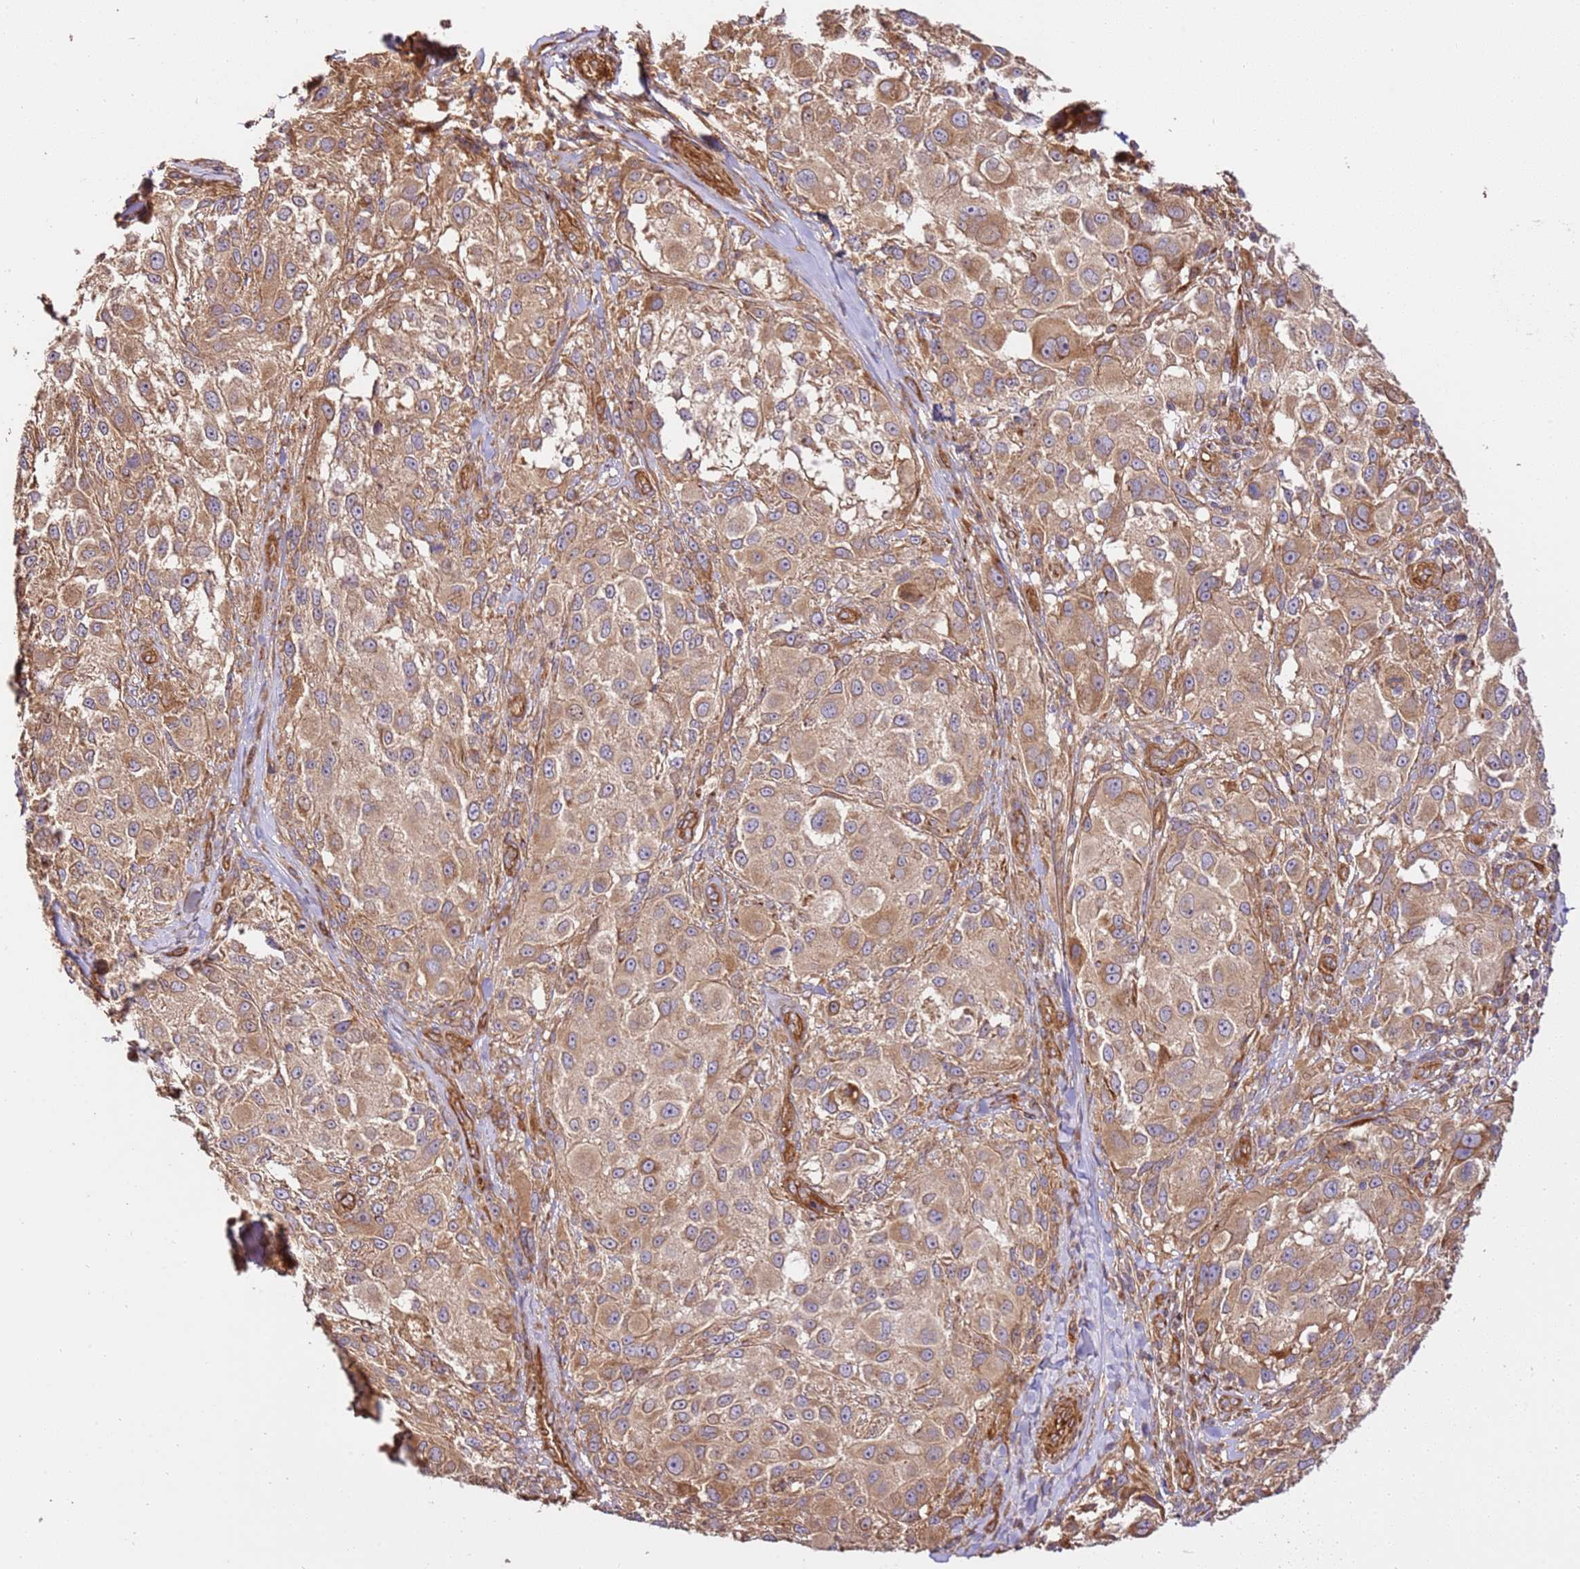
{"staining": {"intensity": "moderate", "quantity": ">75%", "location": "cytoplasmic/membranous"}, "tissue": "melanoma", "cell_type": "Tumor cells", "image_type": "cancer", "snomed": [{"axis": "morphology", "description": "Normal morphology"}, {"axis": "morphology", "description": "Malignant melanoma, NOS"}, {"axis": "topography", "description": "Skin"}], "caption": "High-power microscopy captured an immunohistochemistry (IHC) image of malignant melanoma, revealing moderate cytoplasmic/membranous expression in about >75% of tumor cells. (Stains: DAB in brown, nuclei in blue, Microscopy: brightfield microscopy at high magnification).", "gene": "ZBTB39", "patient": {"sex": "female", "age": 72}}